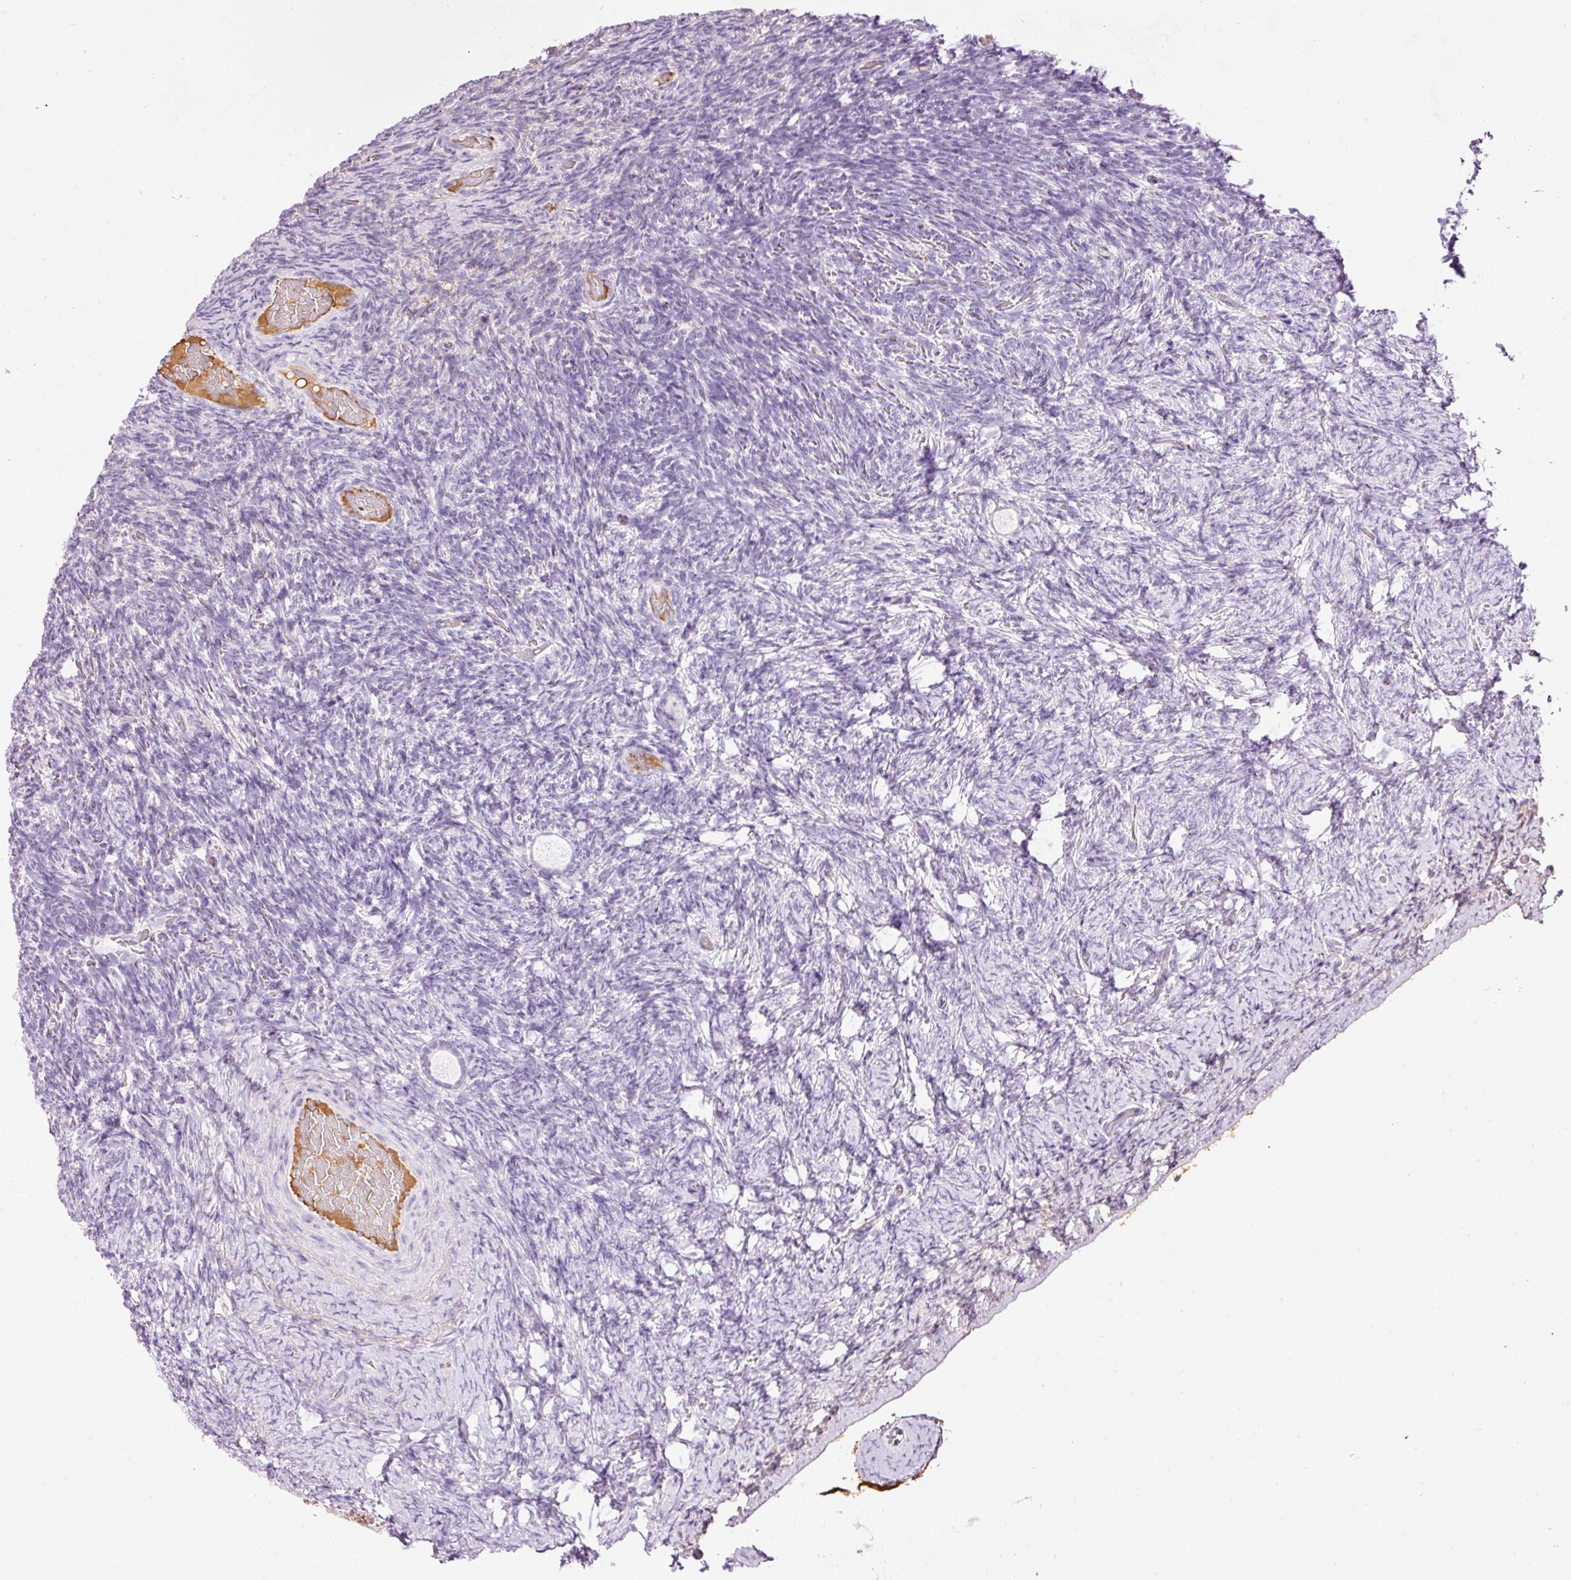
{"staining": {"intensity": "negative", "quantity": "none", "location": "none"}, "tissue": "ovary", "cell_type": "Ovarian stroma cells", "image_type": "normal", "snomed": [{"axis": "morphology", "description": "Normal tissue, NOS"}, {"axis": "topography", "description": "Ovary"}], "caption": "Ovarian stroma cells show no significant staining in normal ovary. (Stains: DAB (3,3'-diaminobenzidine) IHC with hematoxylin counter stain, Microscopy: brightfield microscopy at high magnification).", "gene": "PRPF38B", "patient": {"sex": "female", "age": 34}}